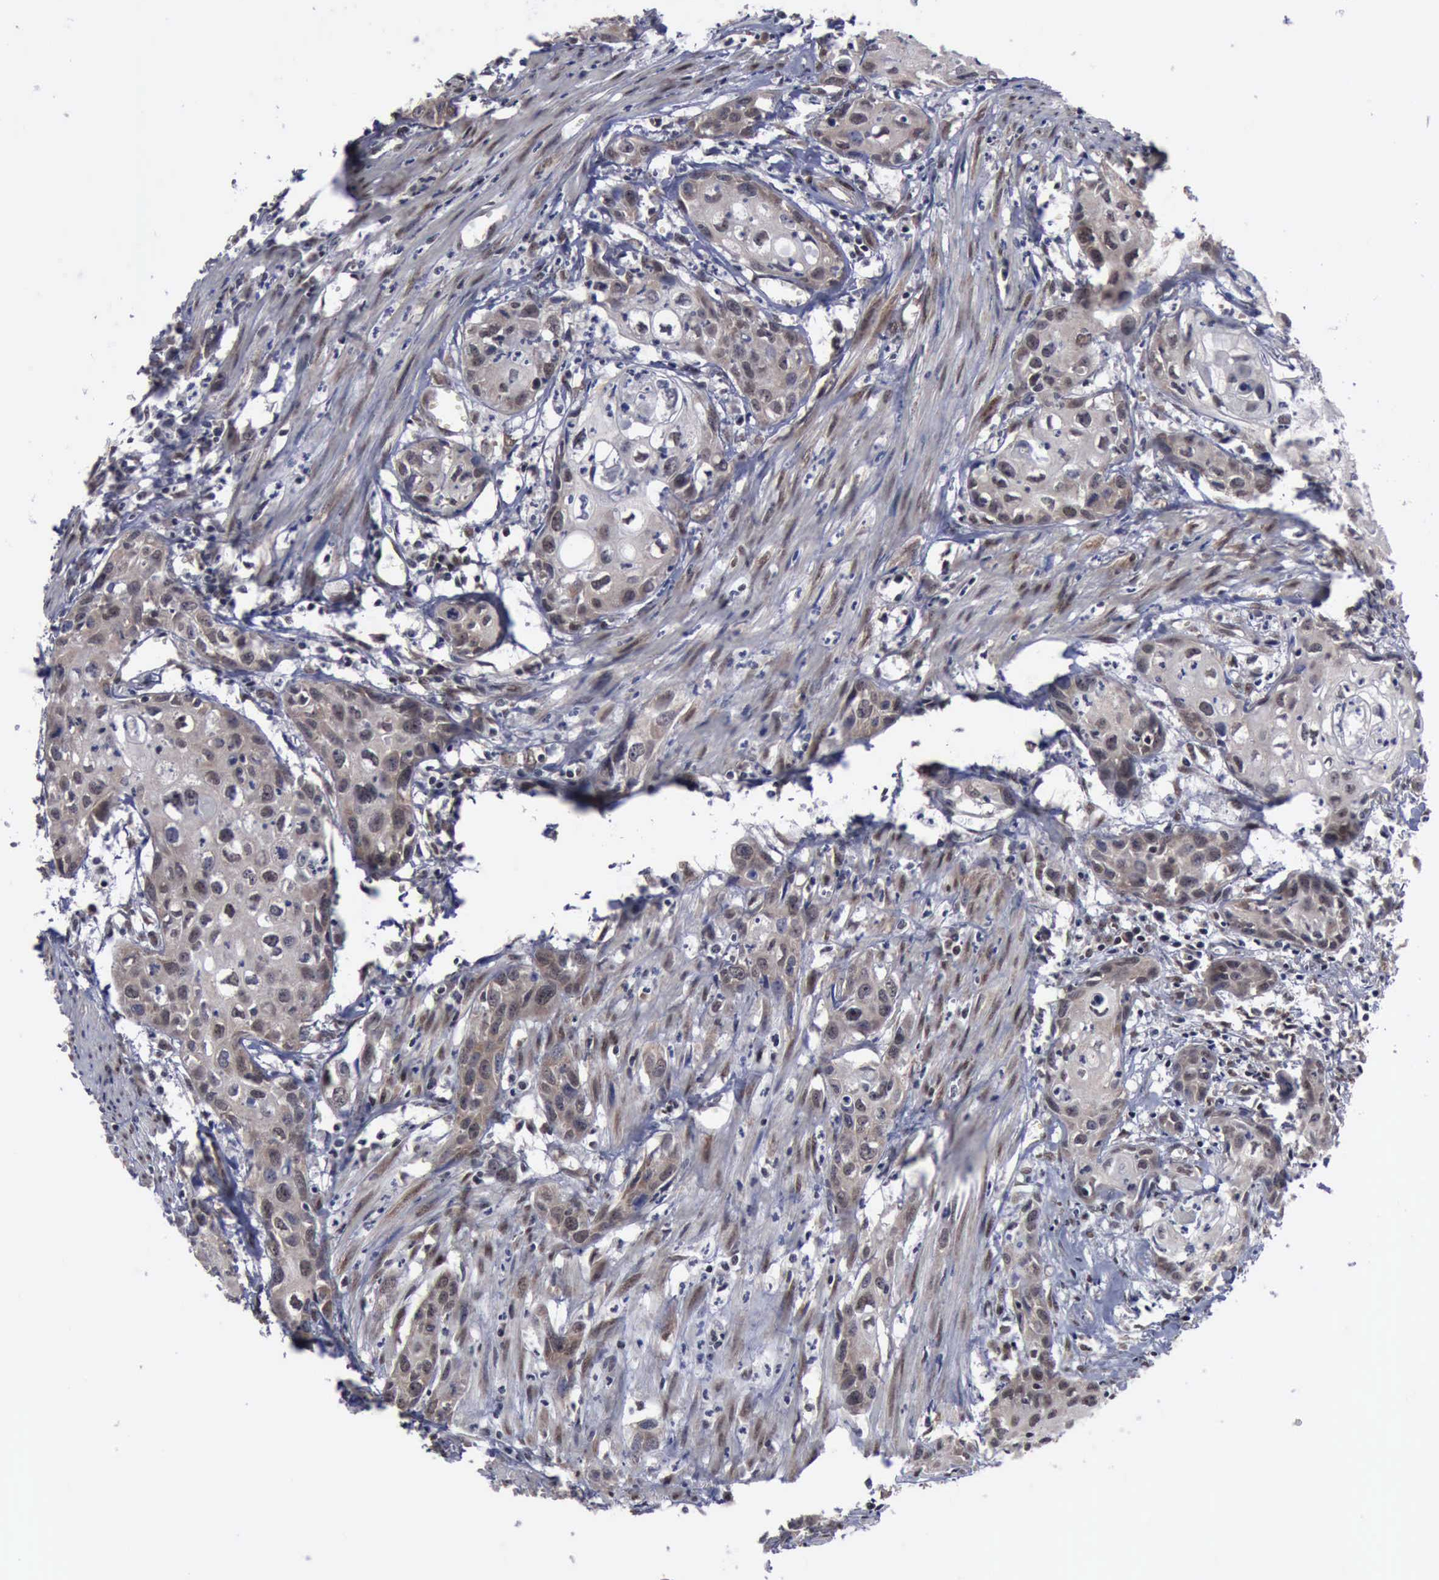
{"staining": {"intensity": "weak", "quantity": "25%-75%", "location": "nuclear"}, "tissue": "urothelial cancer", "cell_type": "Tumor cells", "image_type": "cancer", "snomed": [{"axis": "morphology", "description": "Urothelial carcinoma, High grade"}, {"axis": "topography", "description": "Urinary bladder"}], "caption": "An image showing weak nuclear staining in about 25%-75% of tumor cells in high-grade urothelial carcinoma, as visualized by brown immunohistochemical staining.", "gene": "RTCB", "patient": {"sex": "male", "age": 54}}